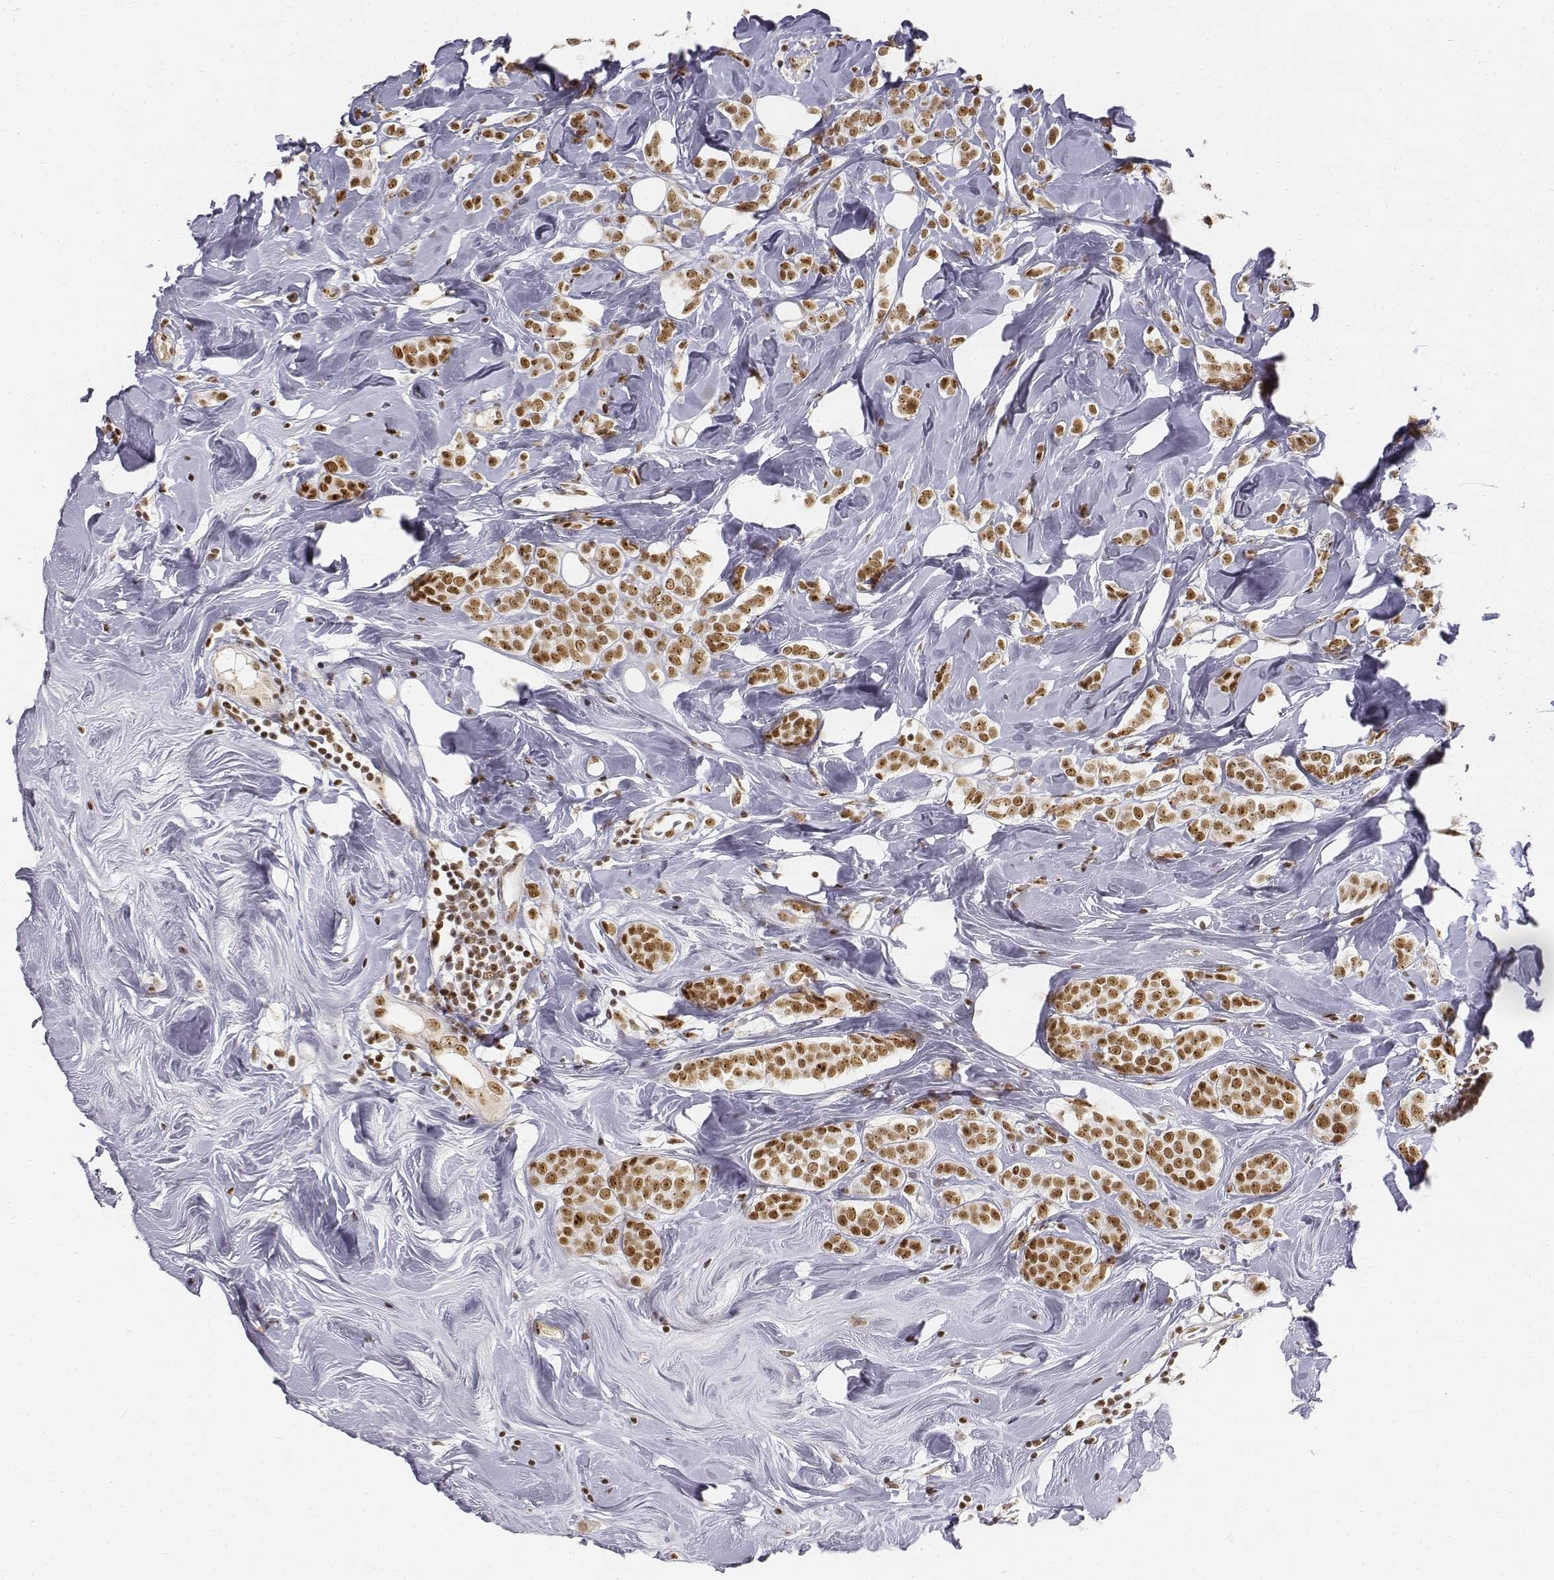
{"staining": {"intensity": "moderate", "quantity": ">75%", "location": "nuclear"}, "tissue": "breast cancer", "cell_type": "Tumor cells", "image_type": "cancer", "snomed": [{"axis": "morphology", "description": "Lobular carcinoma"}, {"axis": "topography", "description": "Breast"}], "caption": "Lobular carcinoma (breast) stained with immunohistochemistry (IHC) reveals moderate nuclear staining in approximately >75% of tumor cells. The protein of interest is shown in brown color, while the nuclei are stained blue.", "gene": "PHF6", "patient": {"sex": "female", "age": 49}}